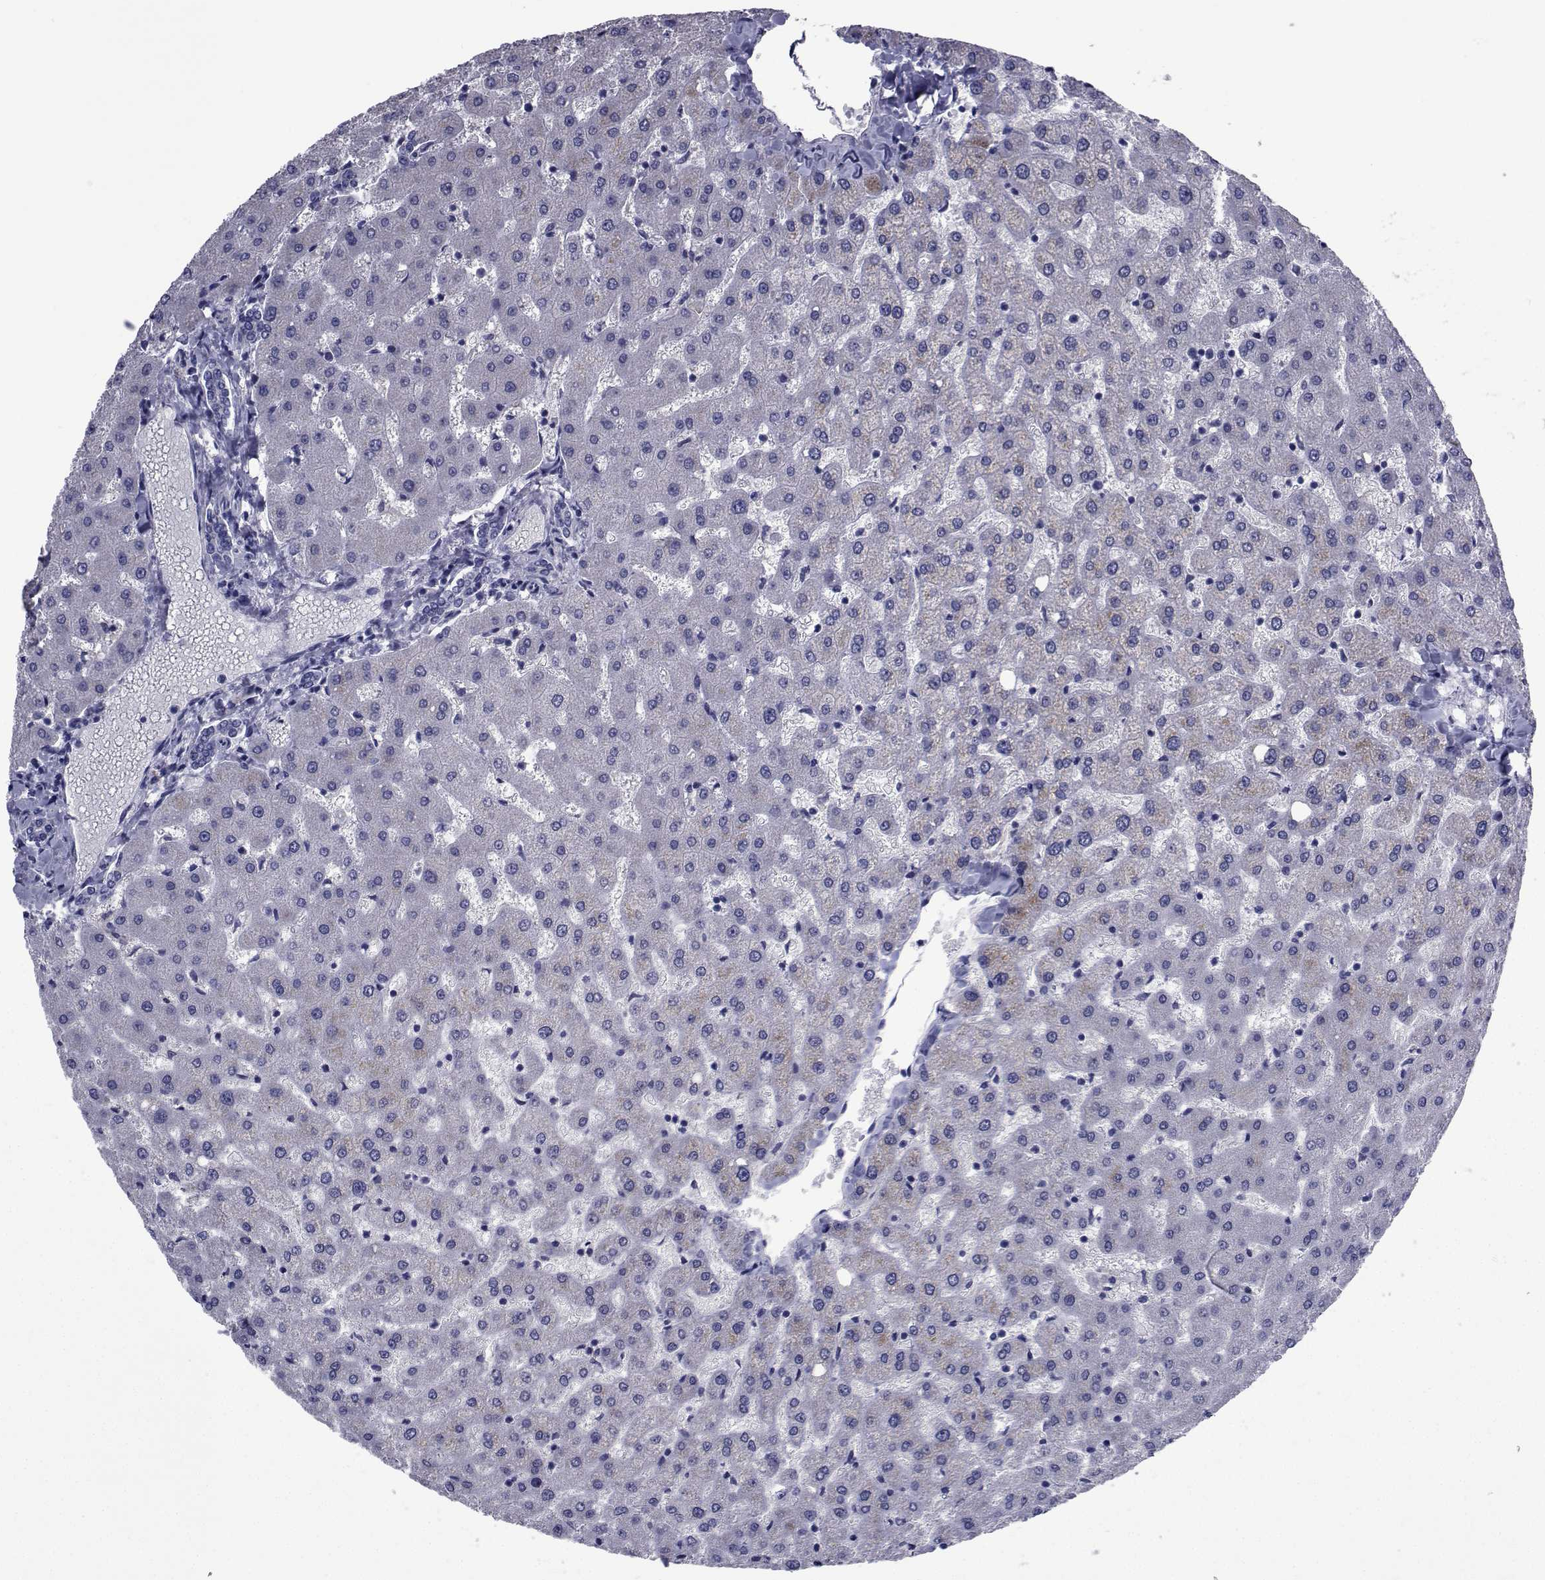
{"staining": {"intensity": "negative", "quantity": "none", "location": "none"}, "tissue": "liver", "cell_type": "Cholangiocytes", "image_type": "normal", "snomed": [{"axis": "morphology", "description": "Normal tissue, NOS"}, {"axis": "topography", "description": "Liver"}], "caption": "IHC image of benign liver: human liver stained with DAB exhibits no significant protein staining in cholangiocytes.", "gene": "SEMA5B", "patient": {"sex": "female", "age": 50}}